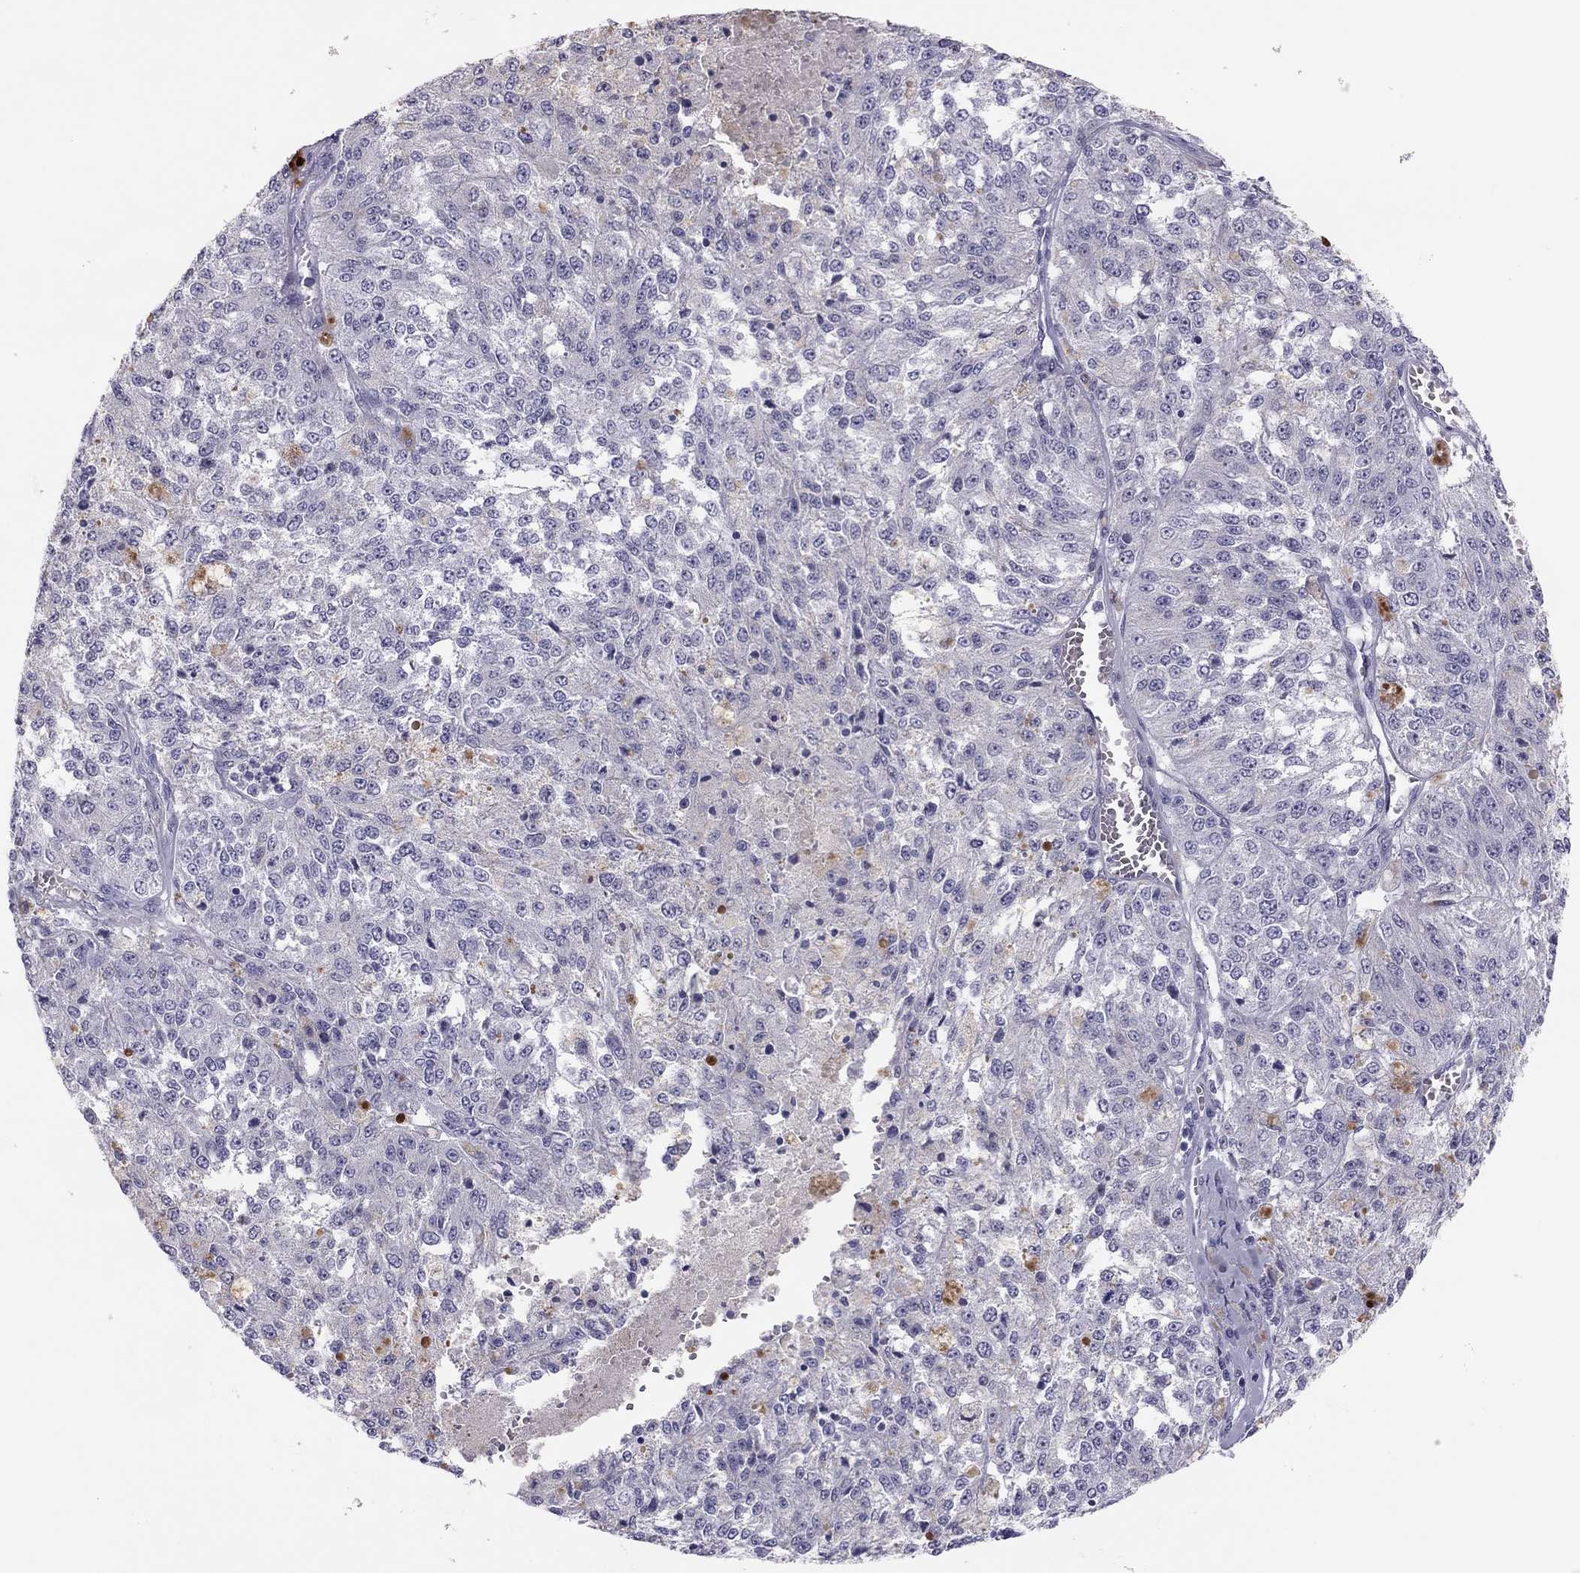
{"staining": {"intensity": "negative", "quantity": "none", "location": "none"}, "tissue": "melanoma", "cell_type": "Tumor cells", "image_type": "cancer", "snomed": [{"axis": "morphology", "description": "Malignant melanoma, Metastatic site"}, {"axis": "topography", "description": "Lymph node"}], "caption": "The image reveals no significant positivity in tumor cells of malignant melanoma (metastatic site).", "gene": "PHOX2A", "patient": {"sex": "female", "age": 64}}